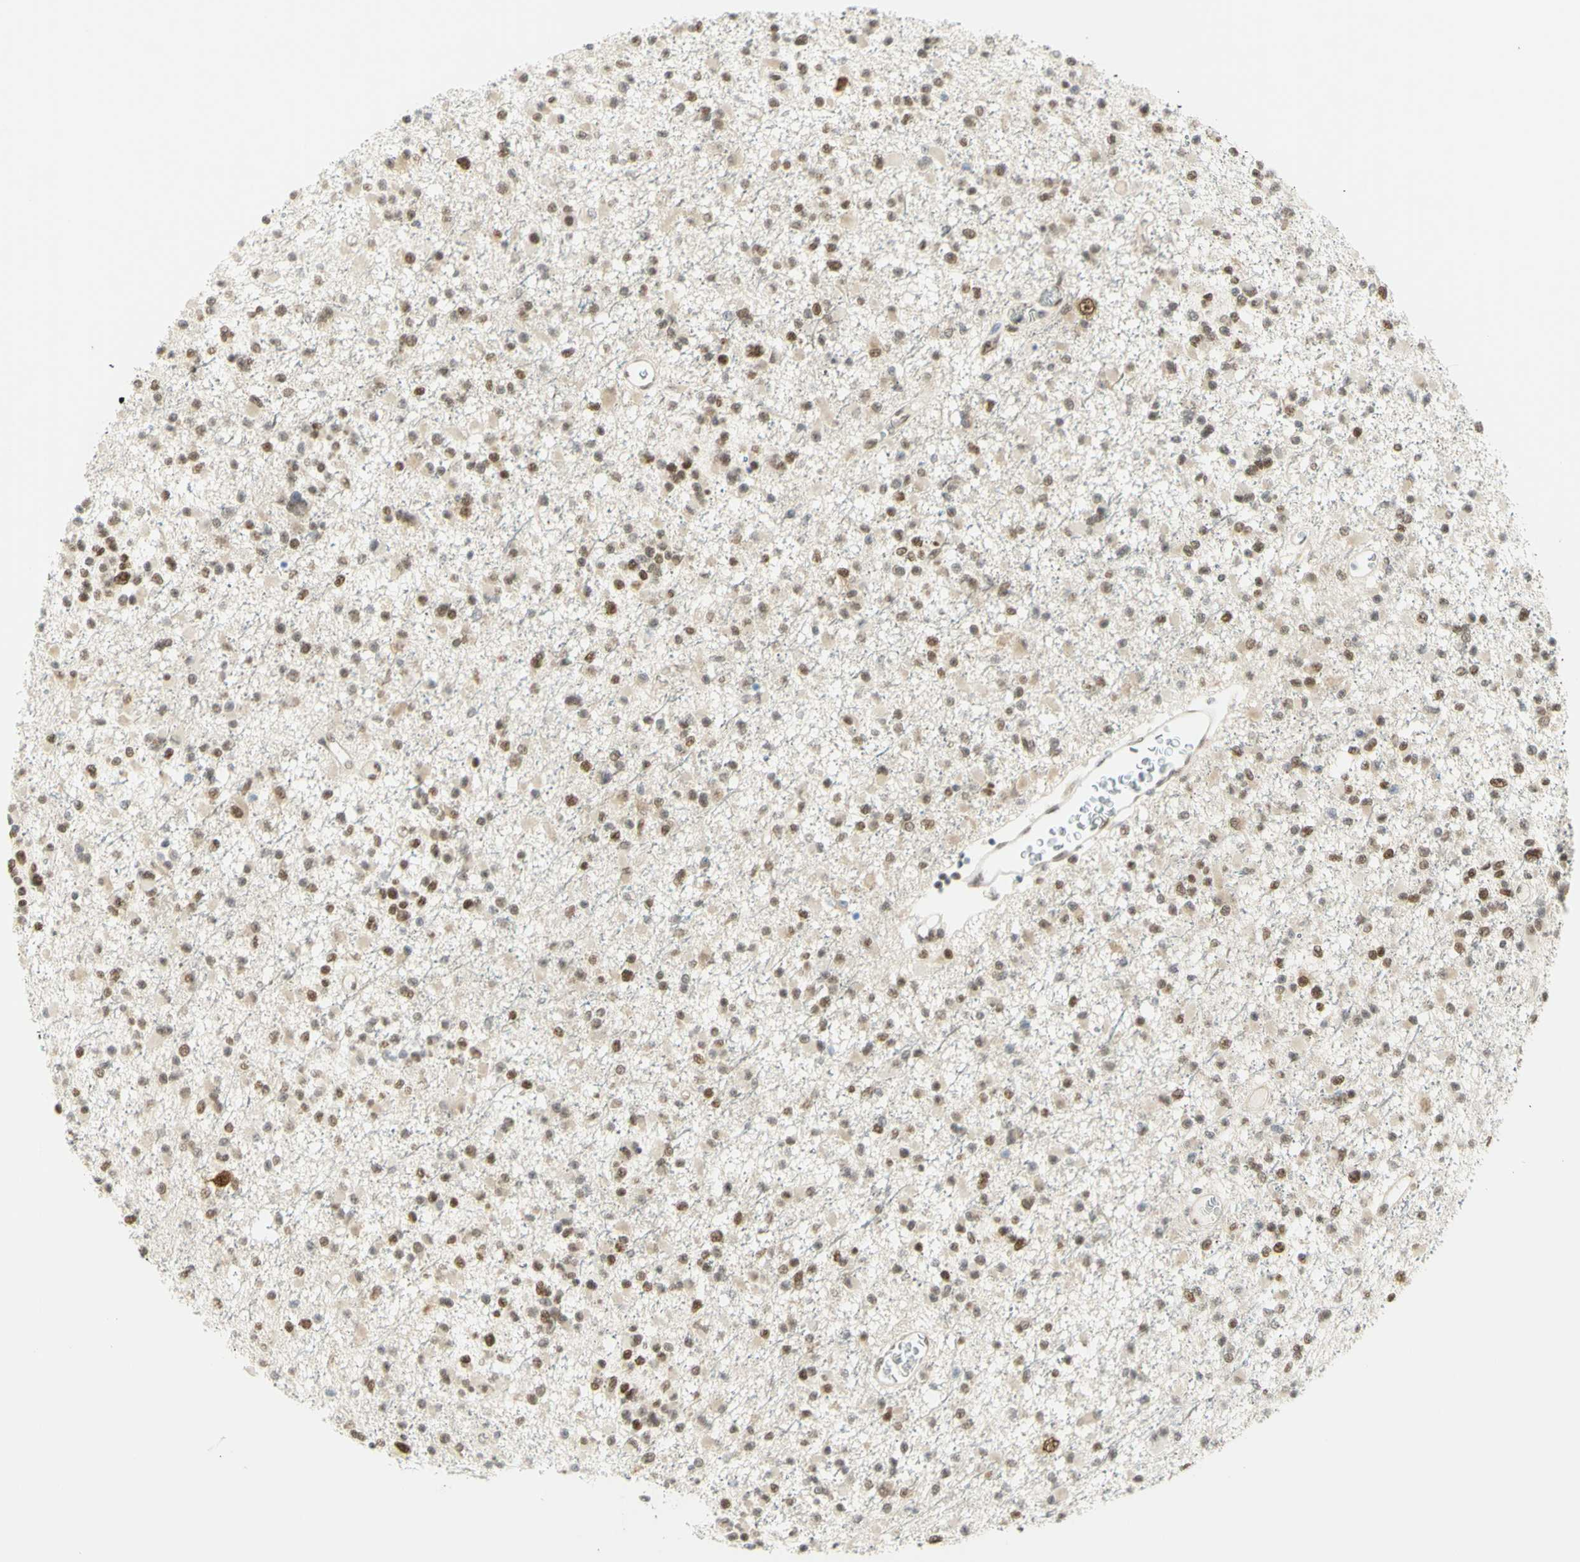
{"staining": {"intensity": "moderate", "quantity": "25%-75%", "location": "nuclear"}, "tissue": "glioma", "cell_type": "Tumor cells", "image_type": "cancer", "snomed": [{"axis": "morphology", "description": "Glioma, malignant, Low grade"}, {"axis": "topography", "description": "Brain"}], "caption": "An immunohistochemistry (IHC) image of neoplastic tissue is shown. Protein staining in brown highlights moderate nuclear positivity in glioma within tumor cells. The staining was performed using DAB (3,3'-diaminobenzidine), with brown indicating positive protein expression. Nuclei are stained blue with hematoxylin.", "gene": "DDX1", "patient": {"sex": "female", "age": 22}}